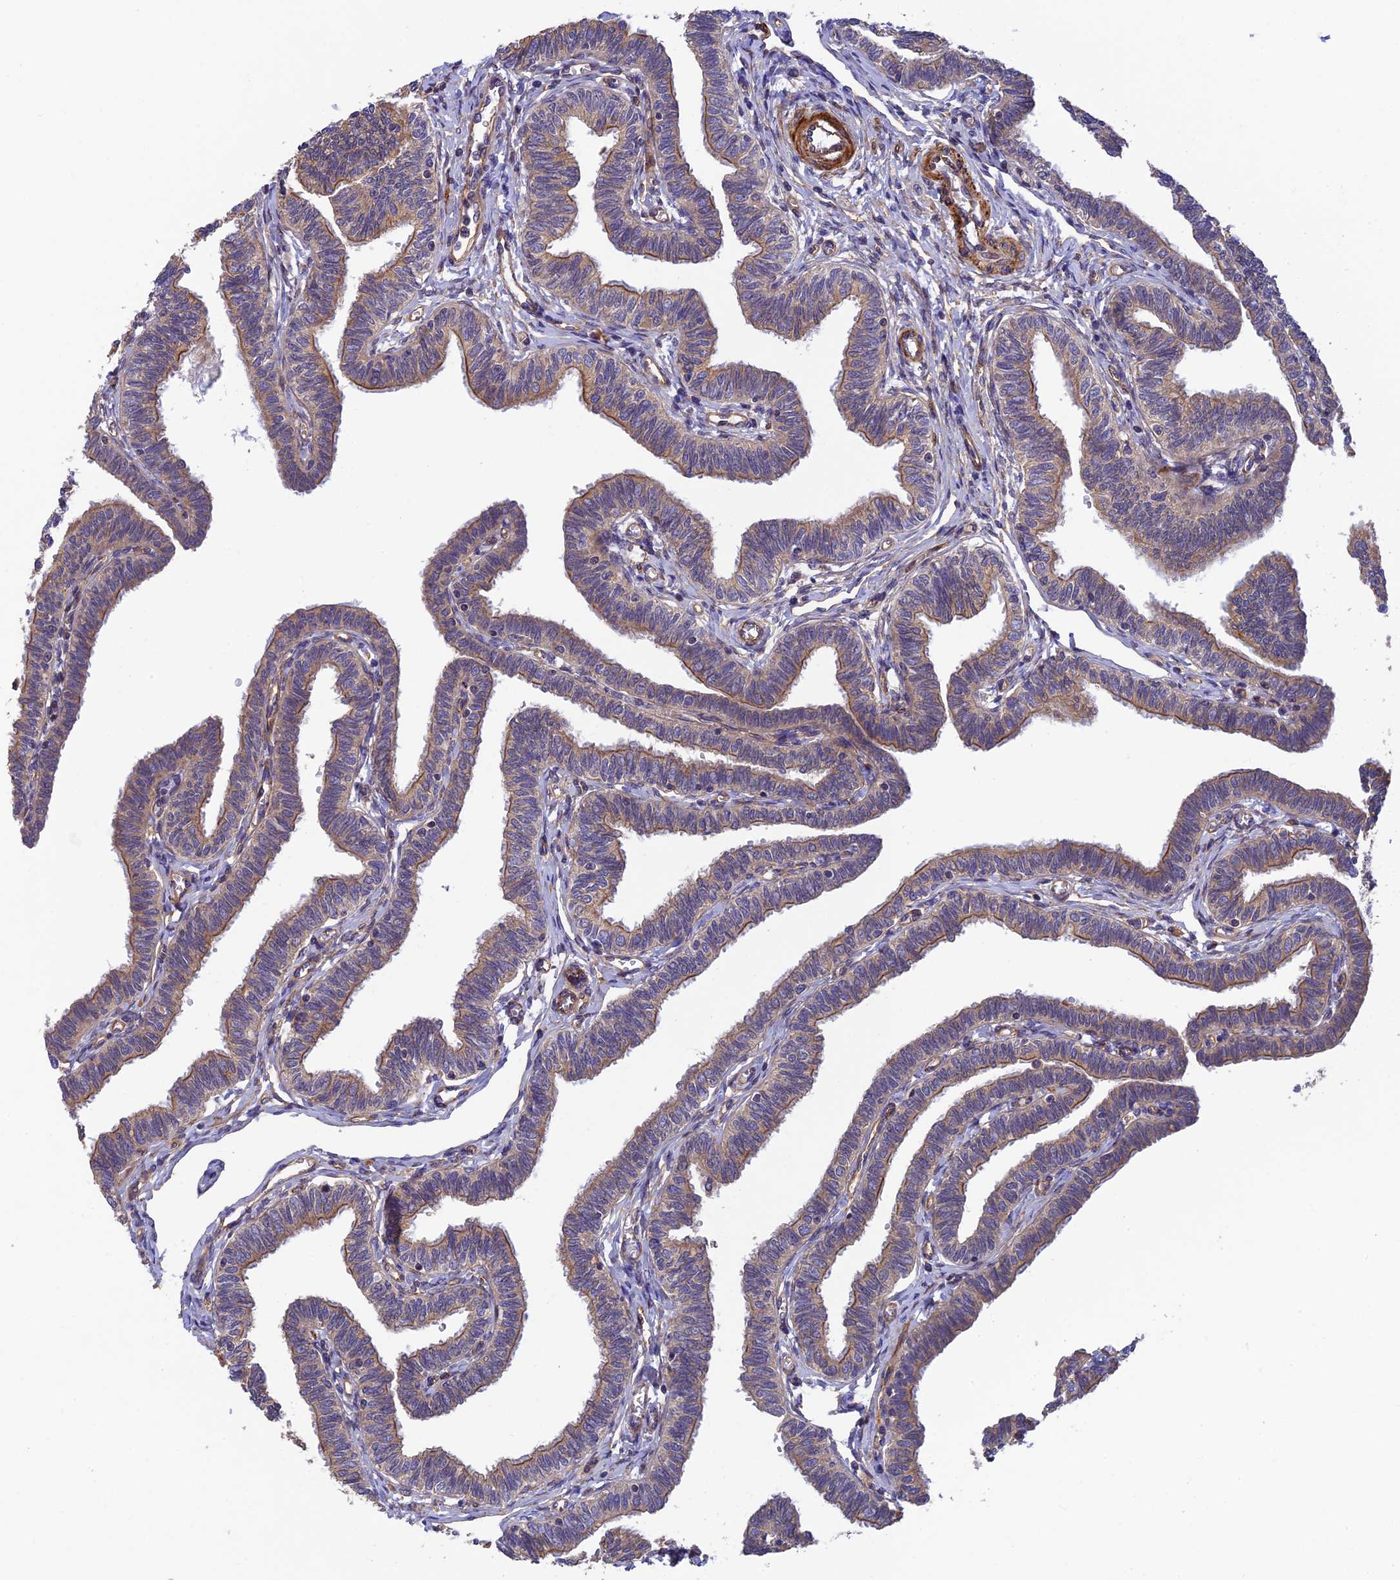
{"staining": {"intensity": "moderate", "quantity": ">75%", "location": "cytoplasmic/membranous"}, "tissue": "fallopian tube", "cell_type": "Glandular cells", "image_type": "normal", "snomed": [{"axis": "morphology", "description": "Normal tissue, NOS"}, {"axis": "topography", "description": "Fallopian tube"}, {"axis": "topography", "description": "Ovary"}], "caption": "IHC of normal fallopian tube shows medium levels of moderate cytoplasmic/membranous positivity in about >75% of glandular cells.", "gene": "ADAMTS15", "patient": {"sex": "female", "age": 23}}